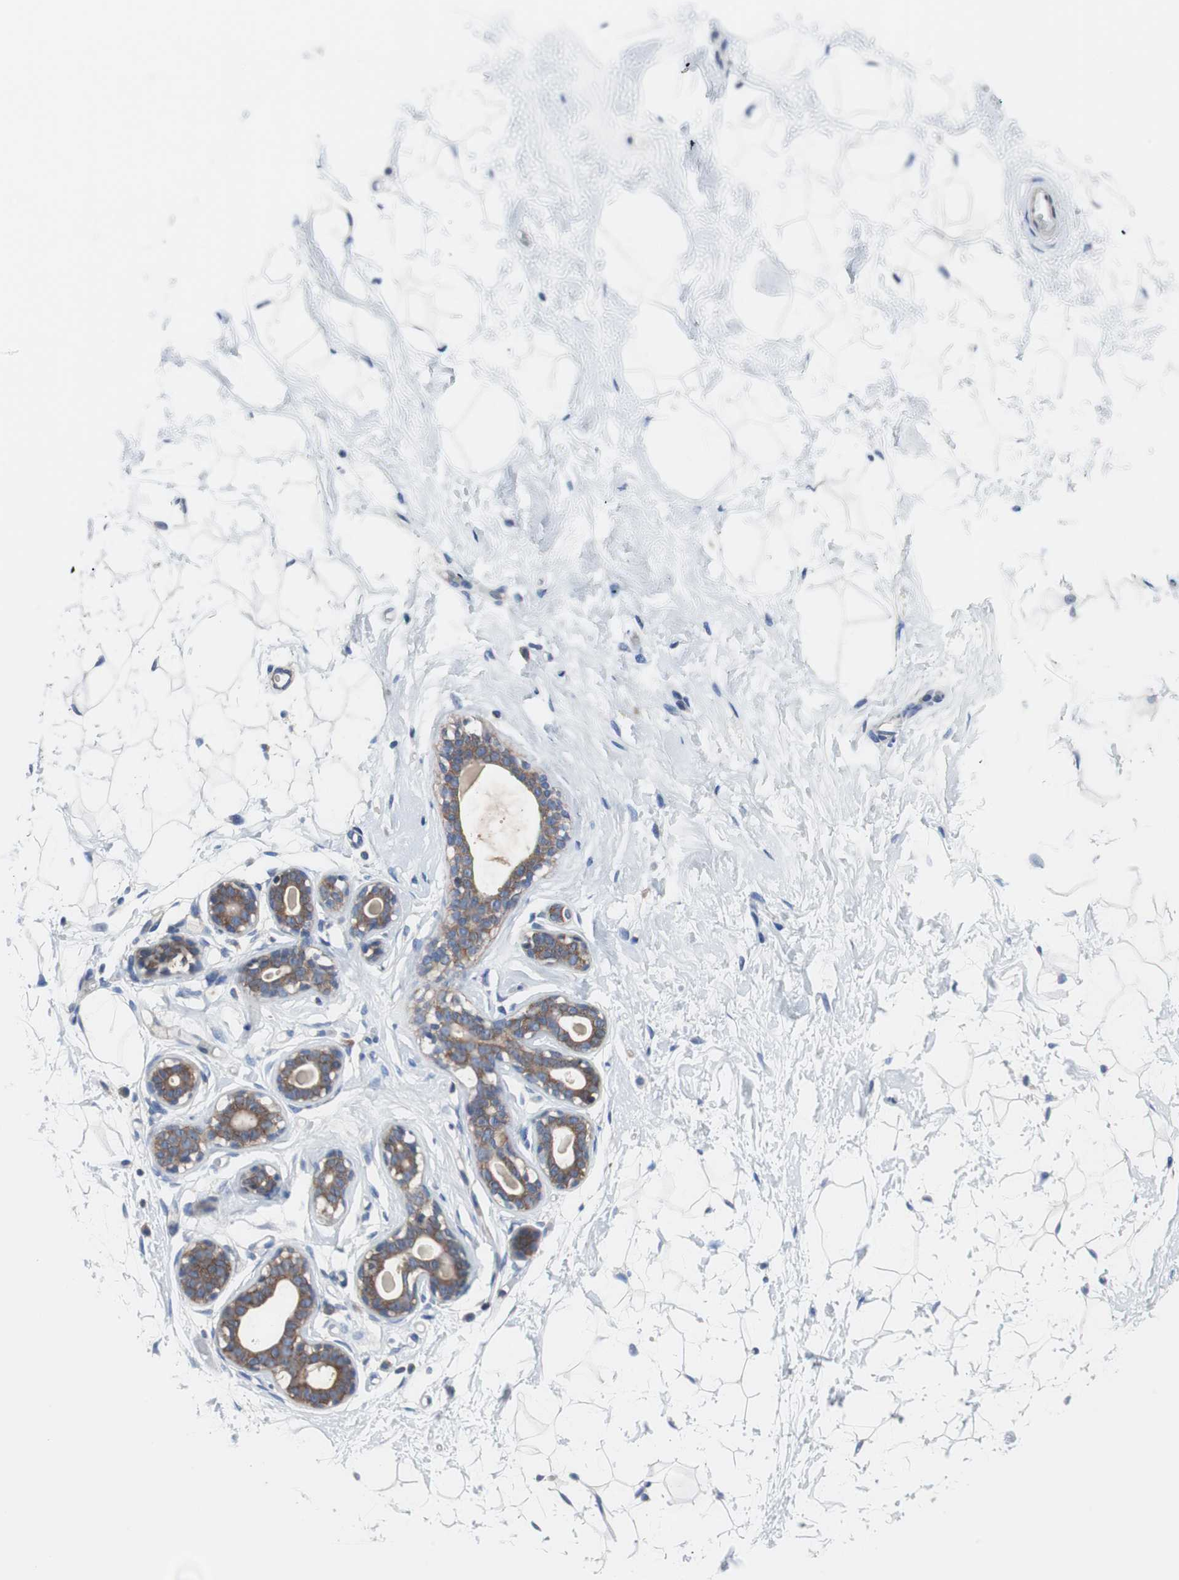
{"staining": {"intensity": "negative", "quantity": "none", "location": "none"}, "tissue": "breast", "cell_type": "Adipocytes", "image_type": "normal", "snomed": [{"axis": "morphology", "description": "Normal tissue, NOS"}, {"axis": "topography", "description": "Breast"}], "caption": "IHC of unremarkable breast exhibits no staining in adipocytes.", "gene": "BRAF", "patient": {"sex": "female", "age": 23}}